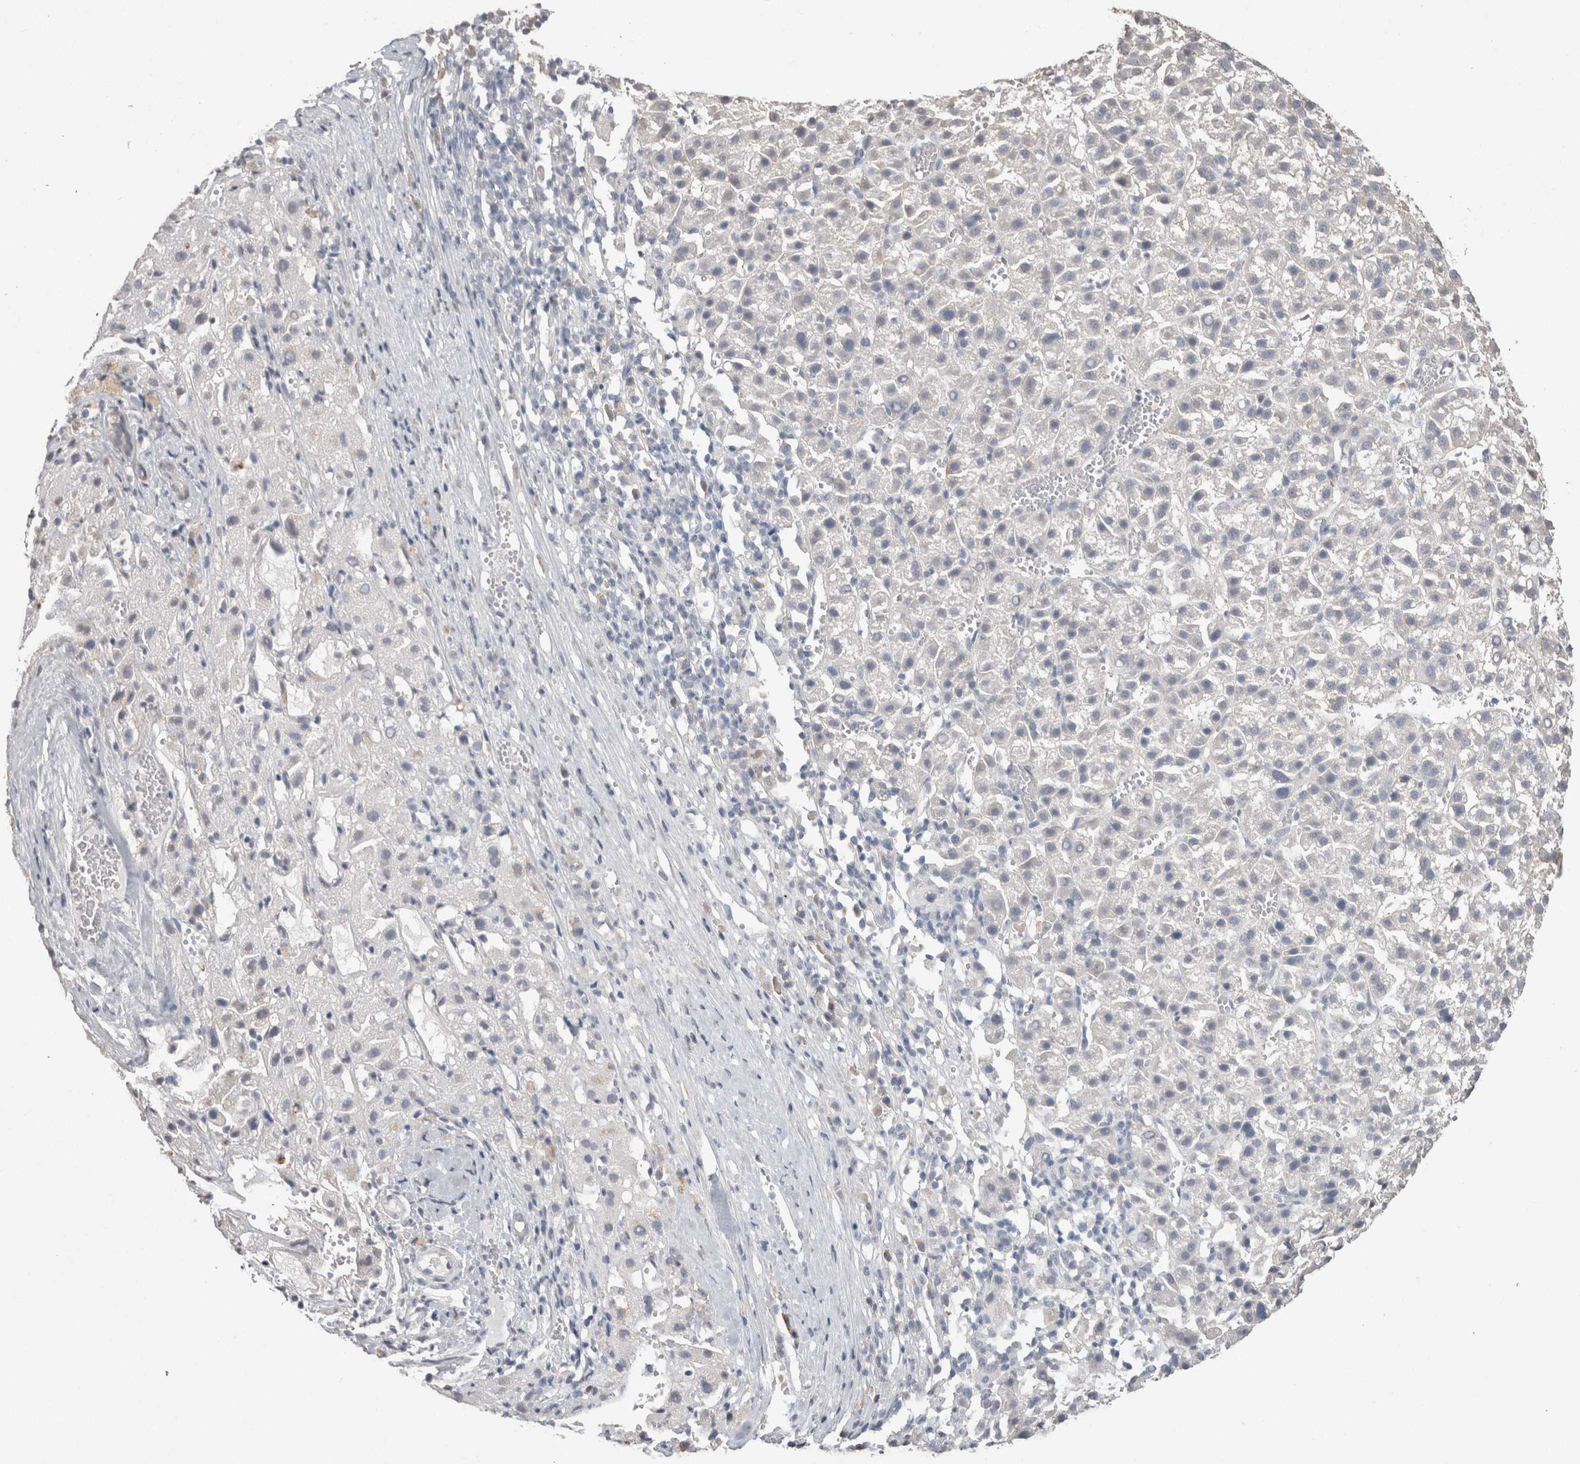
{"staining": {"intensity": "negative", "quantity": "none", "location": "none"}, "tissue": "liver cancer", "cell_type": "Tumor cells", "image_type": "cancer", "snomed": [{"axis": "morphology", "description": "Carcinoma, Hepatocellular, NOS"}, {"axis": "topography", "description": "Liver"}], "caption": "This is a histopathology image of immunohistochemistry (IHC) staining of liver hepatocellular carcinoma, which shows no positivity in tumor cells.", "gene": "NAALADL2", "patient": {"sex": "female", "age": 58}}